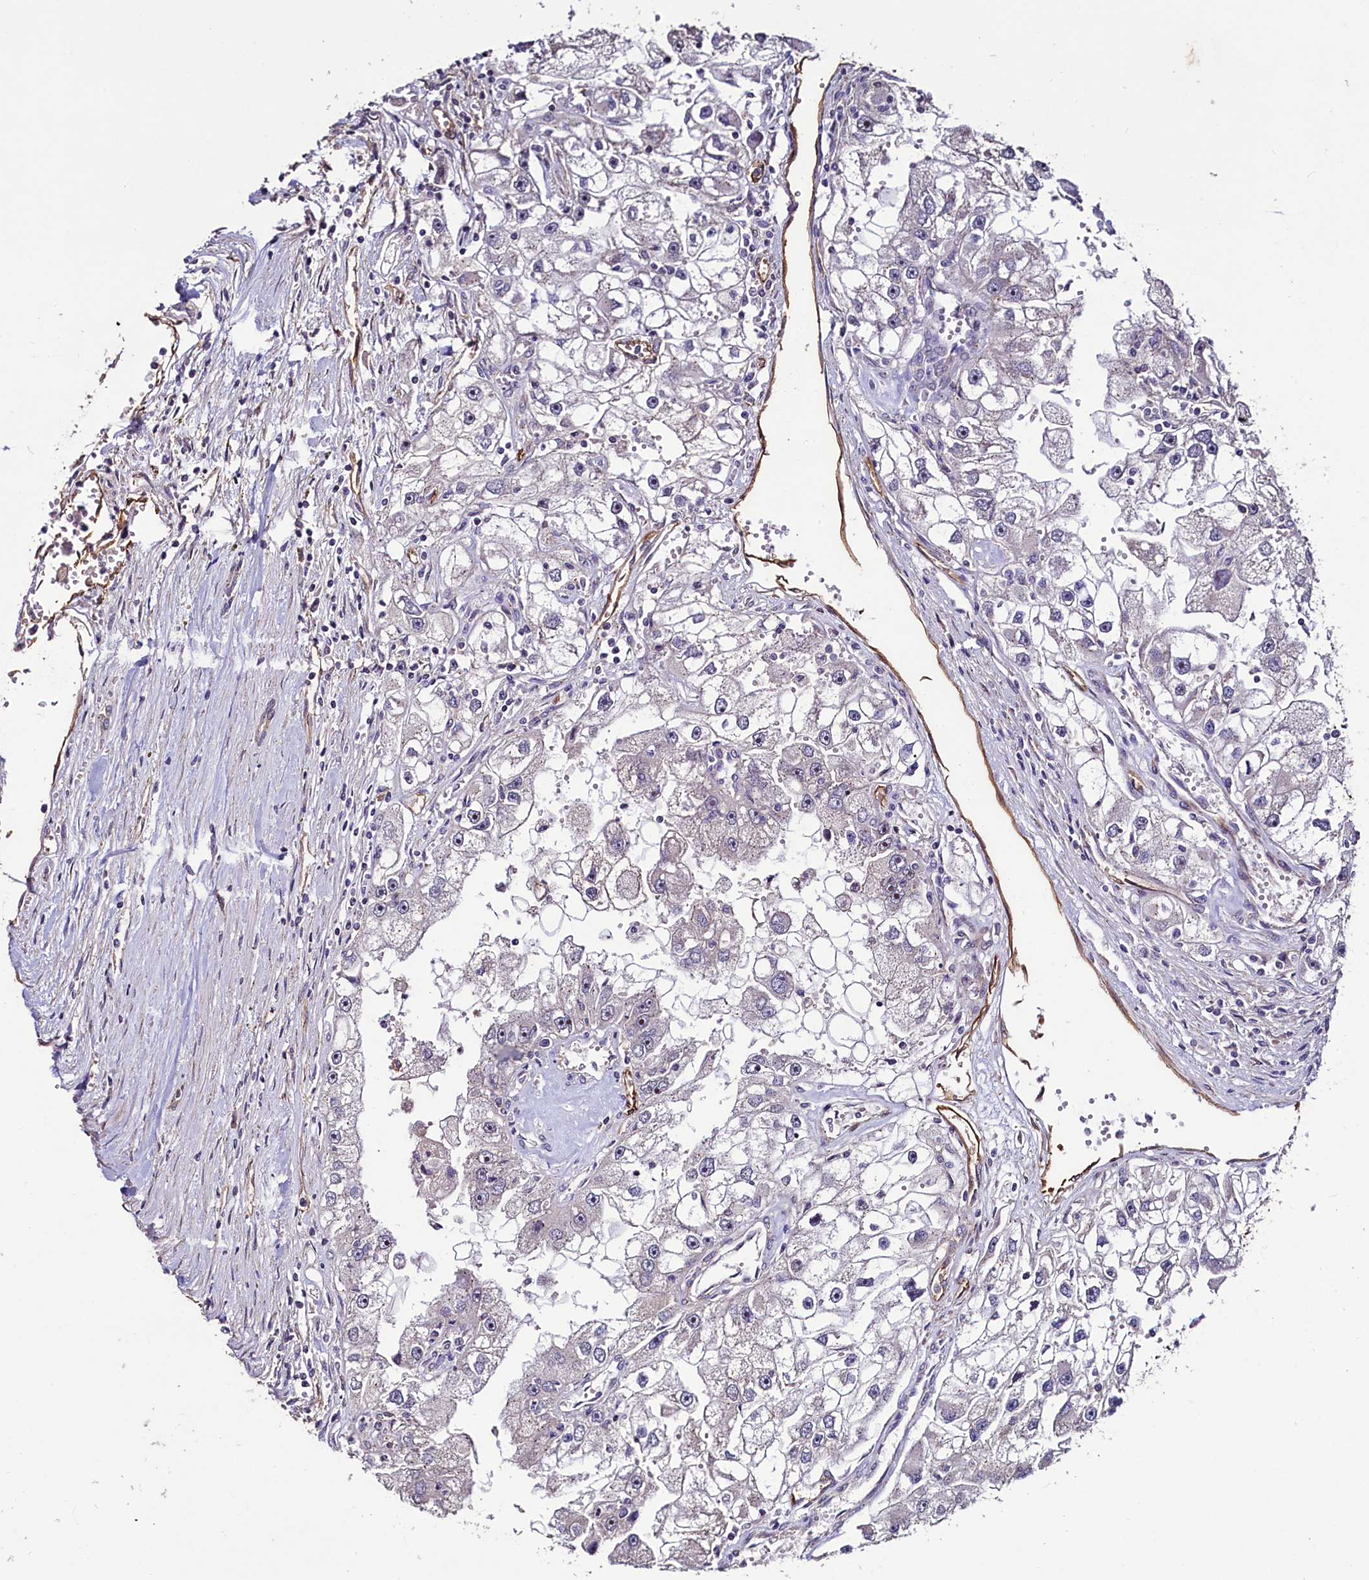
{"staining": {"intensity": "negative", "quantity": "none", "location": "none"}, "tissue": "renal cancer", "cell_type": "Tumor cells", "image_type": "cancer", "snomed": [{"axis": "morphology", "description": "Adenocarcinoma, NOS"}, {"axis": "topography", "description": "Kidney"}], "caption": "Adenocarcinoma (renal) stained for a protein using immunohistochemistry shows no expression tumor cells.", "gene": "PALM", "patient": {"sex": "male", "age": 63}}